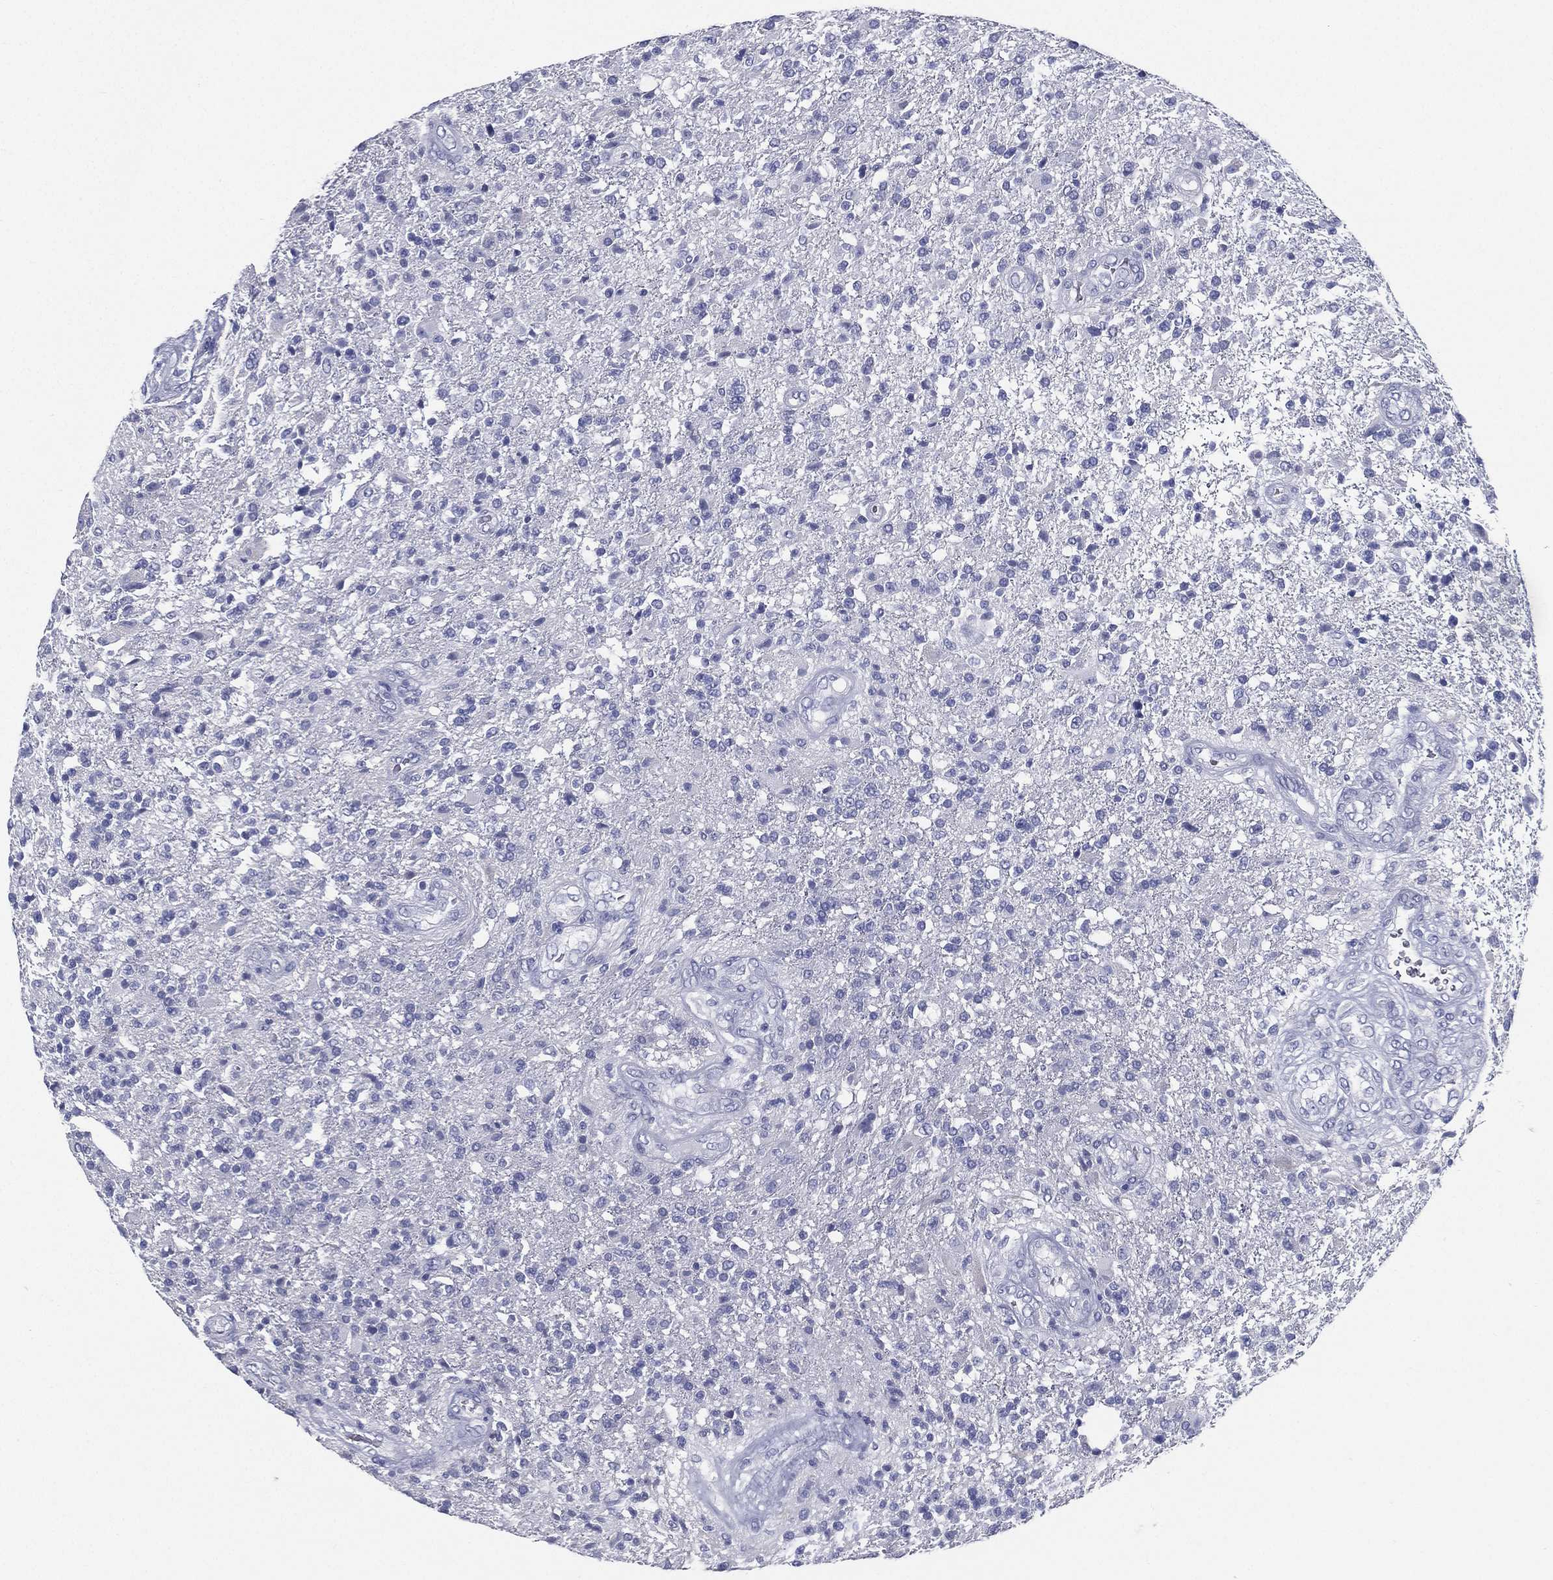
{"staining": {"intensity": "negative", "quantity": "none", "location": "none"}, "tissue": "glioma", "cell_type": "Tumor cells", "image_type": "cancer", "snomed": [{"axis": "morphology", "description": "Glioma, malignant, High grade"}, {"axis": "topography", "description": "Brain"}], "caption": "A photomicrograph of human glioma is negative for staining in tumor cells.", "gene": "RSPH4A", "patient": {"sex": "male", "age": 56}}